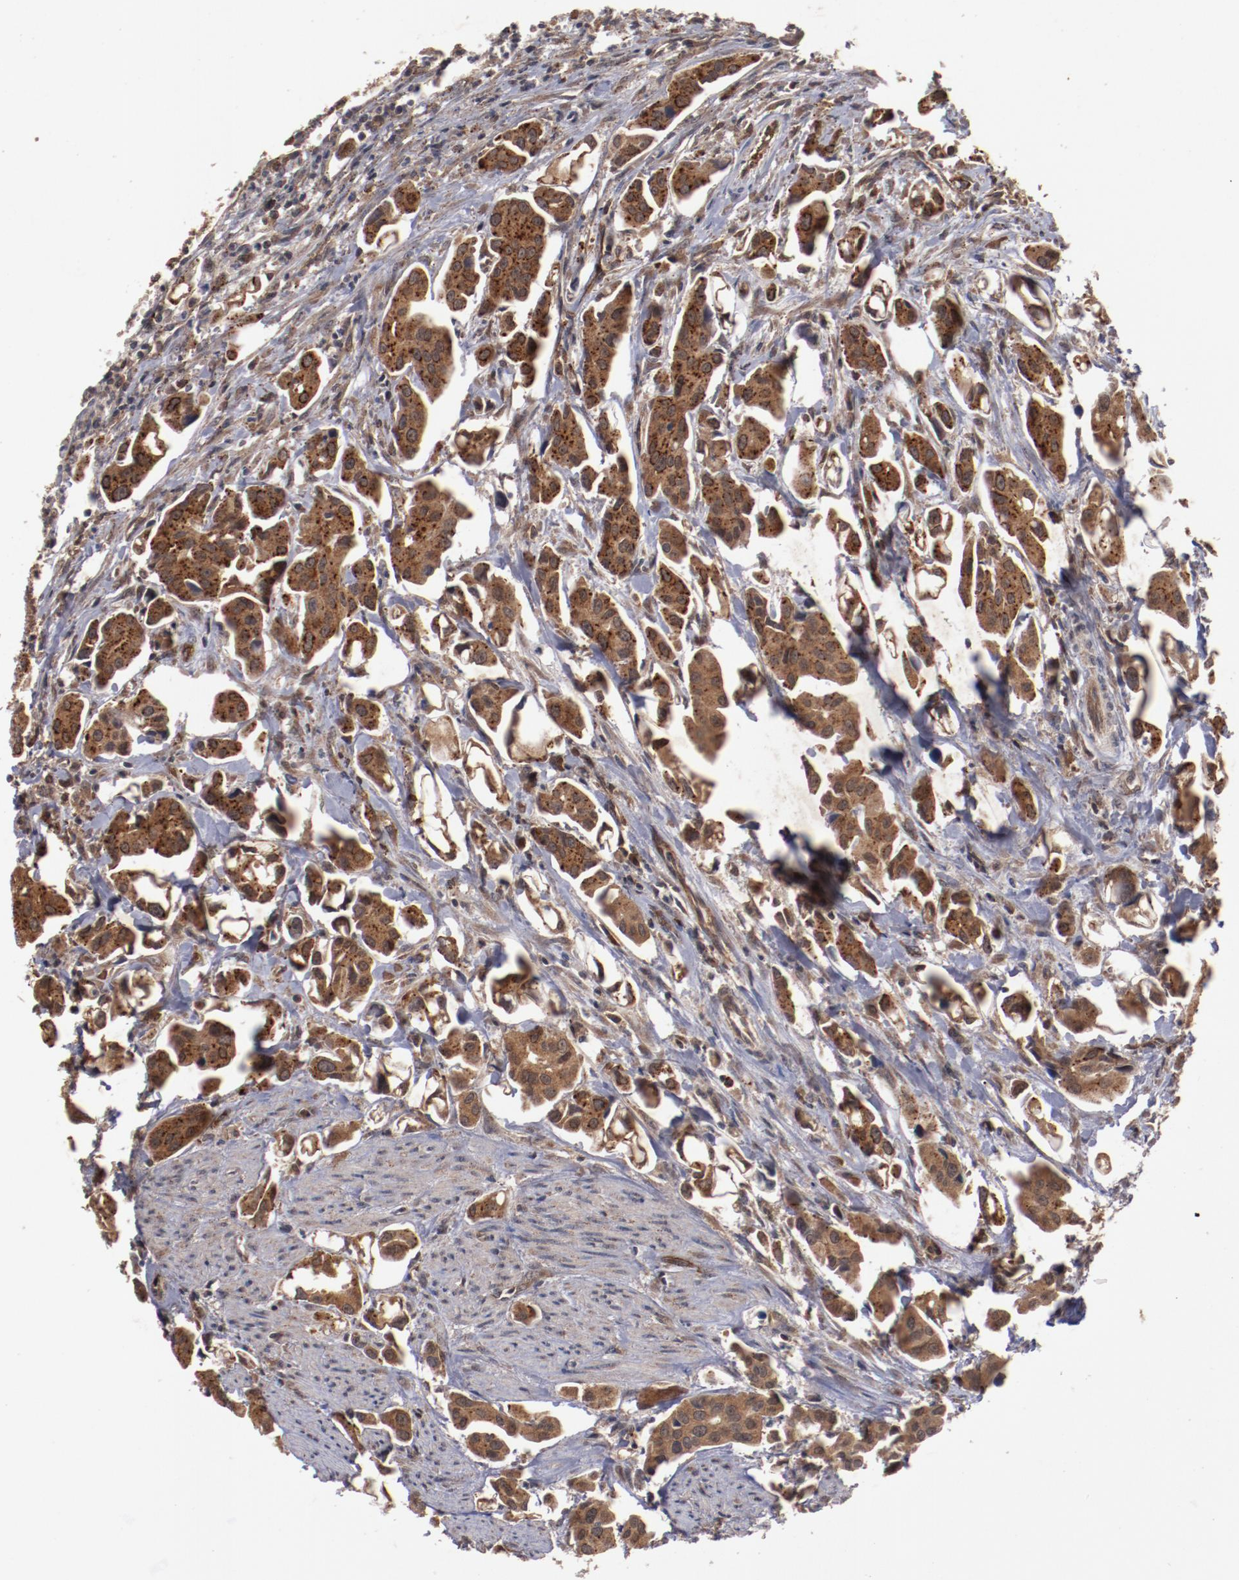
{"staining": {"intensity": "strong", "quantity": ">75%", "location": "cytoplasmic/membranous"}, "tissue": "urothelial cancer", "cell_type": "Tumor cells", "image_type": "cancer", "snomed": [{"axis": "morphology", "description": "Urothelial carcinoma, High grade"}, {"axis": "topography", "description": "Urinary bladder"}], "caption": "Strong cytoplasmic/membranous staining is identified in approximately >75% of tumor cells in high-grade urothelial carcinoma. Using DAB (brown) and hematoxylin (blue) stains, captured at high magnification using brightfield microscopy.", "gene": "TENM1", "patient": {"sex": "male", "age": 66}}